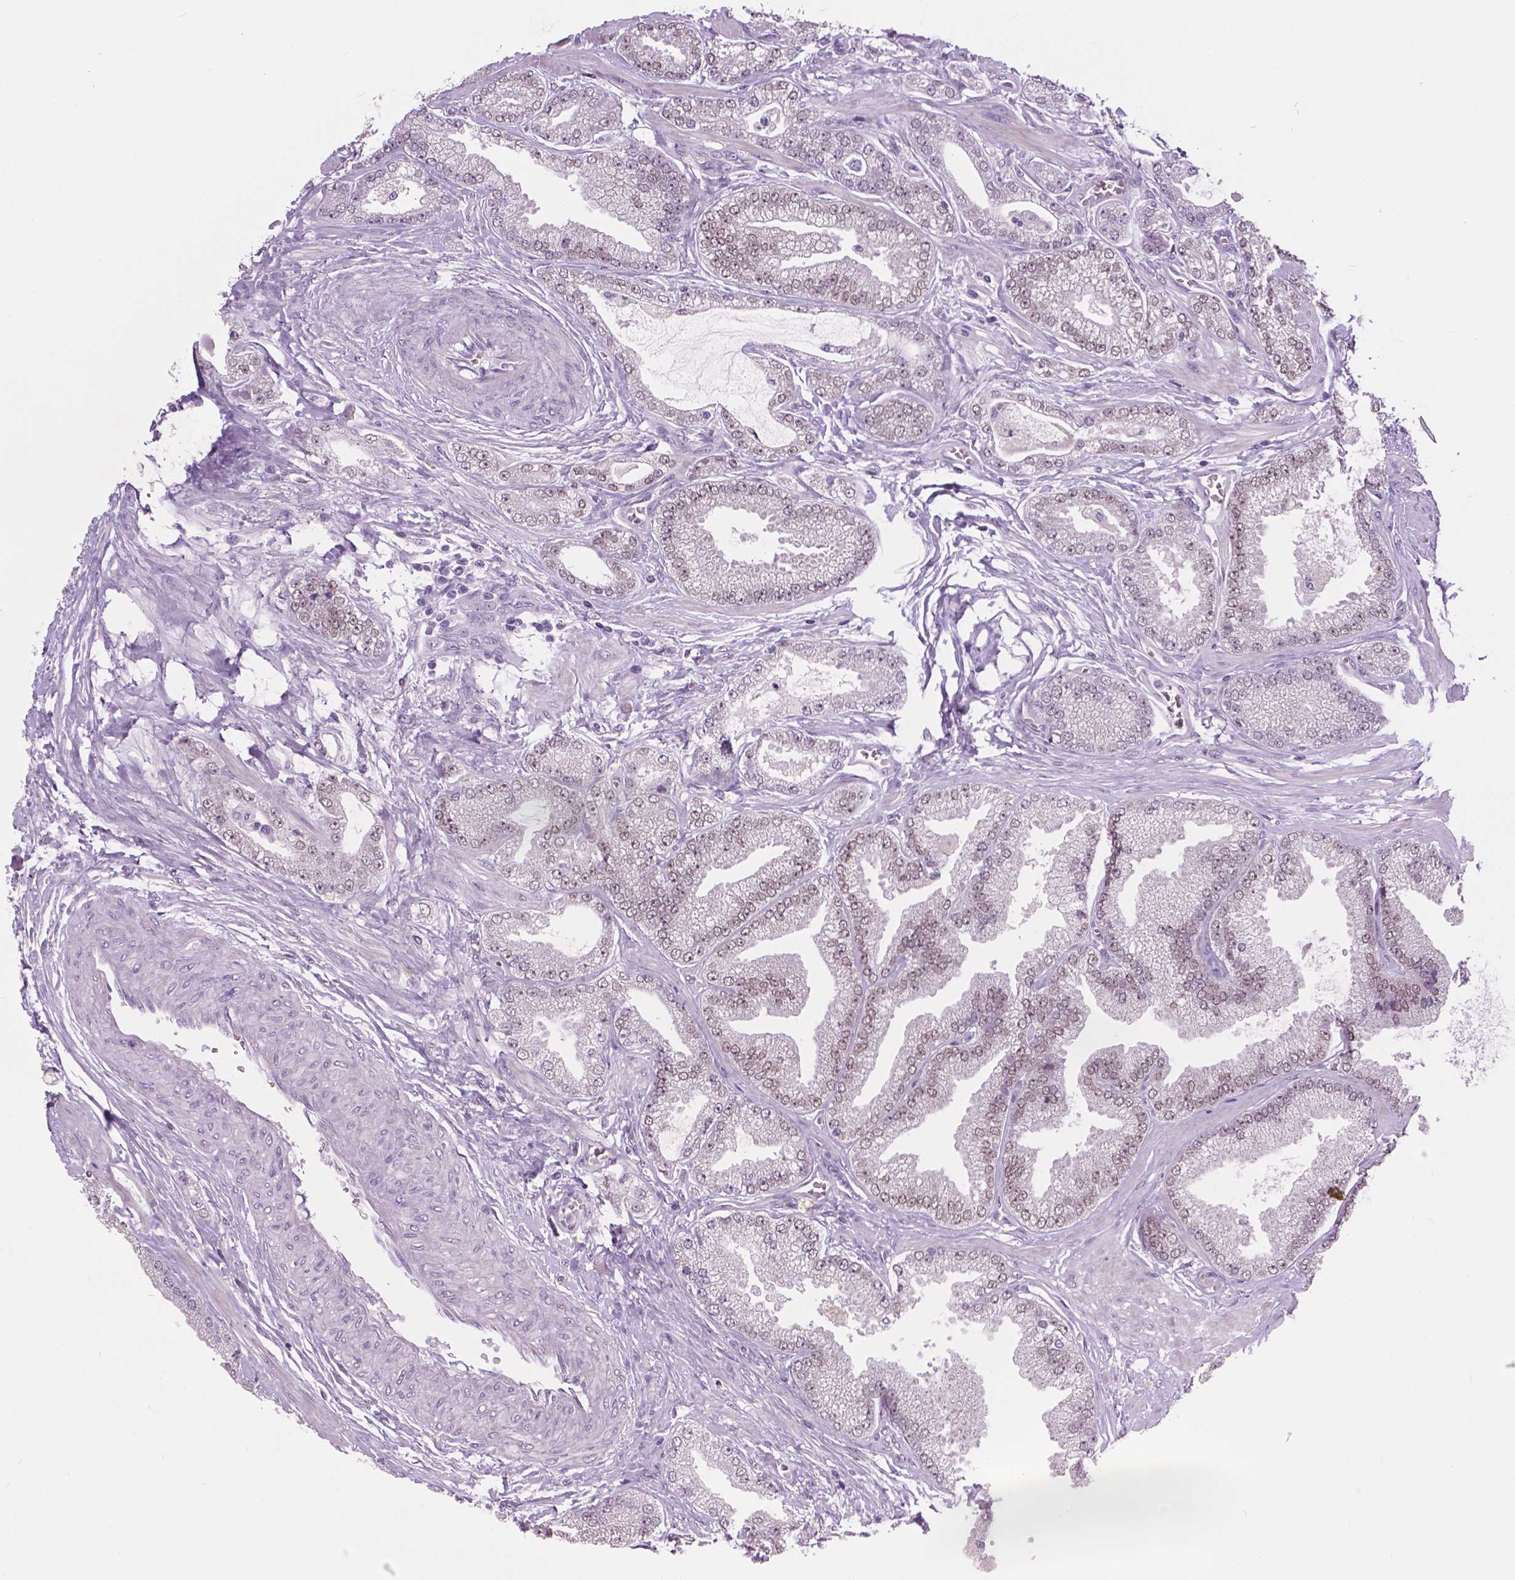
{"staining": {"intensity": "weak", "quantity": "25%-75%", "location": "nuclear"}, "tissue": "prostate cancer", "cell_type": "Tumor cells", "image_type": "cancer", "snomed": [{"axis": "morphology", "description": "Adenocarcinoma, Low grade"}, {"axis": "topography", "description": "Prostate"}], "caption": "Prostate adenocarcinoma (low-grade) stained for a protein shows weak nuclear positivity in tumor cells.", "gene": "FOXA1", "patient": {"sex": "male", "age": 55}}